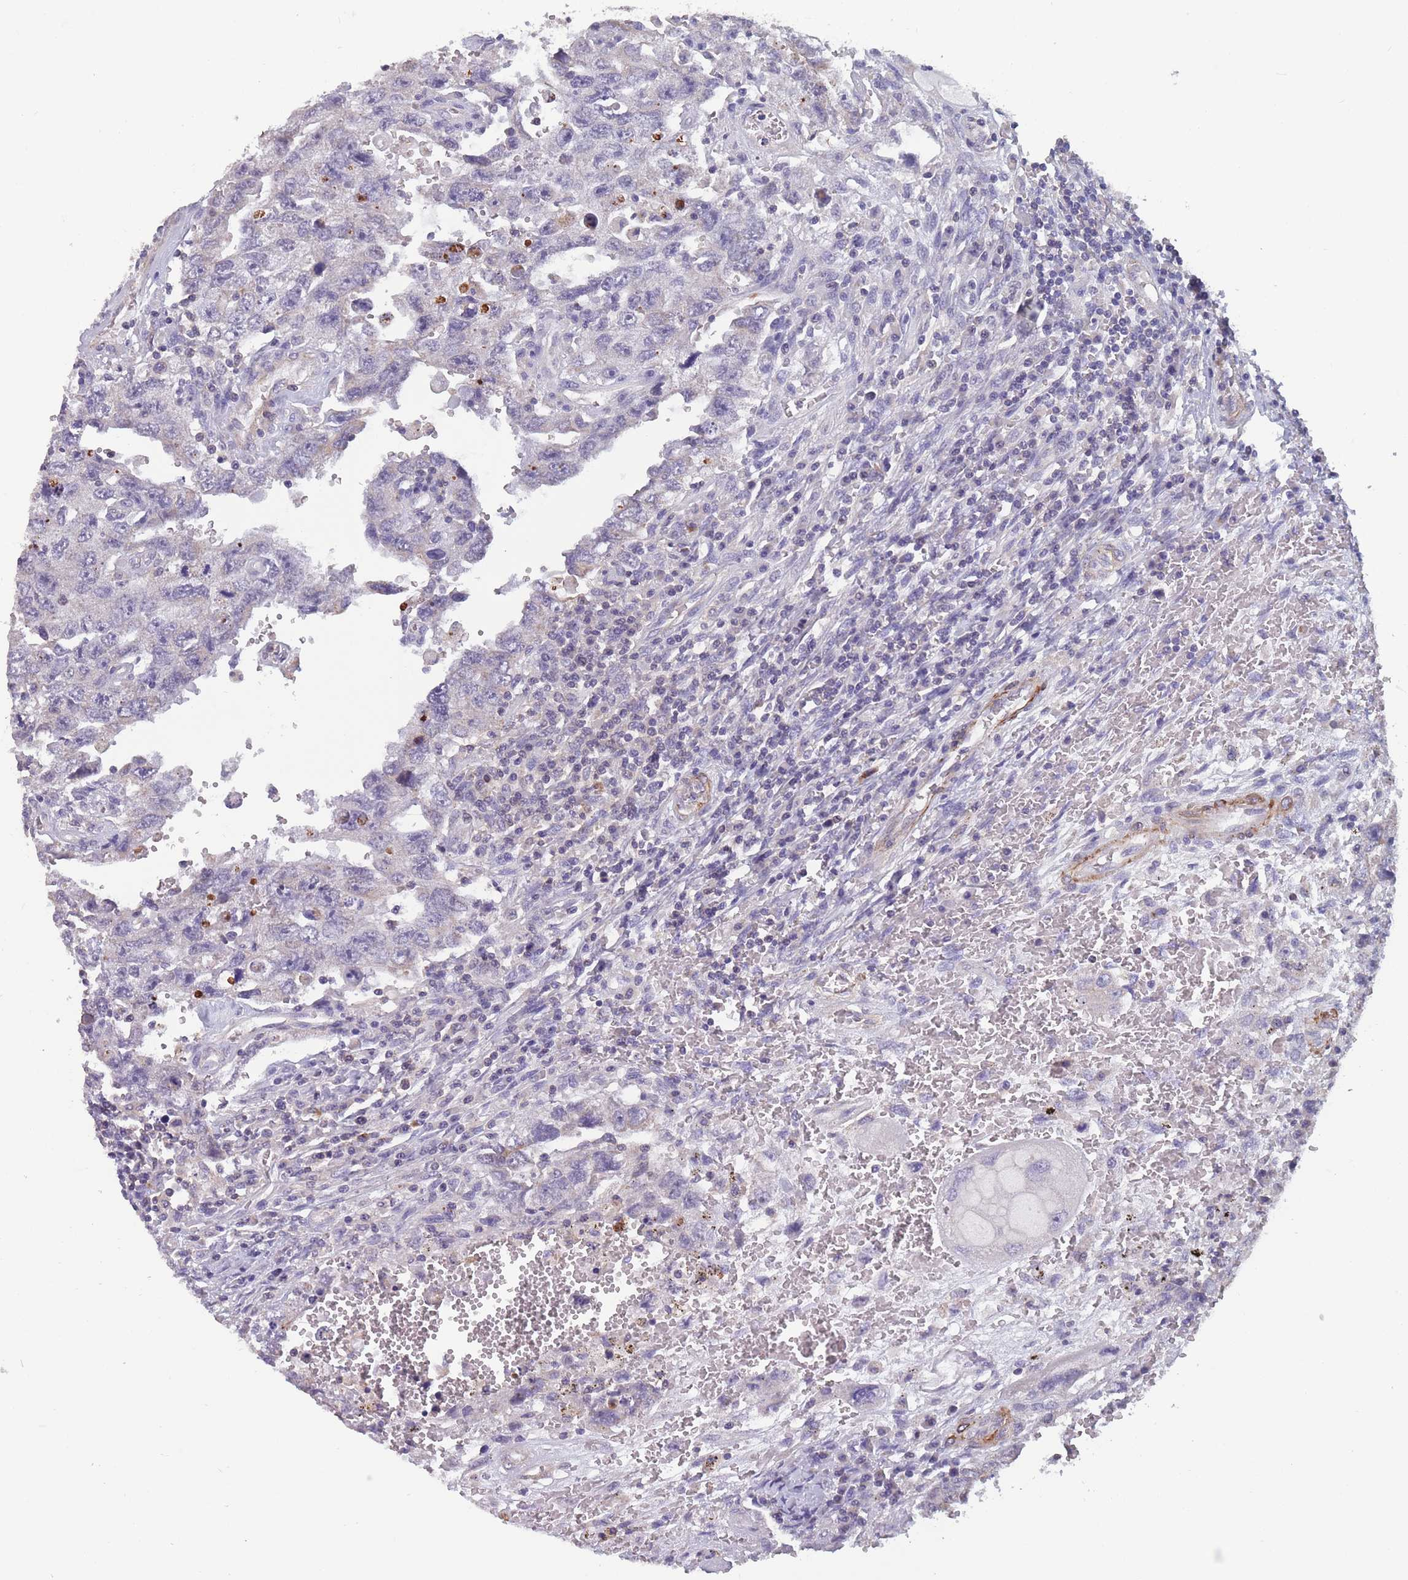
{"staining": {"intensity": "negative", "quantity": "none", "location": "none"}, "tissue": "testis cancer", "cell_type": "Tumor cells", "image_type": "cancer", "snomed": [{"axis": "morphology", "description": "Carcinoma, Embryonal, NOS"}, {"axis": "topography", "description": "Testis"}], "caption": "A histopathology image of testis embryonal carcinoma stained for a protein shows no brown staining in tumor cells.", "gene": "TOMM40L", "patient": {"sex": "male", "age": 26}}